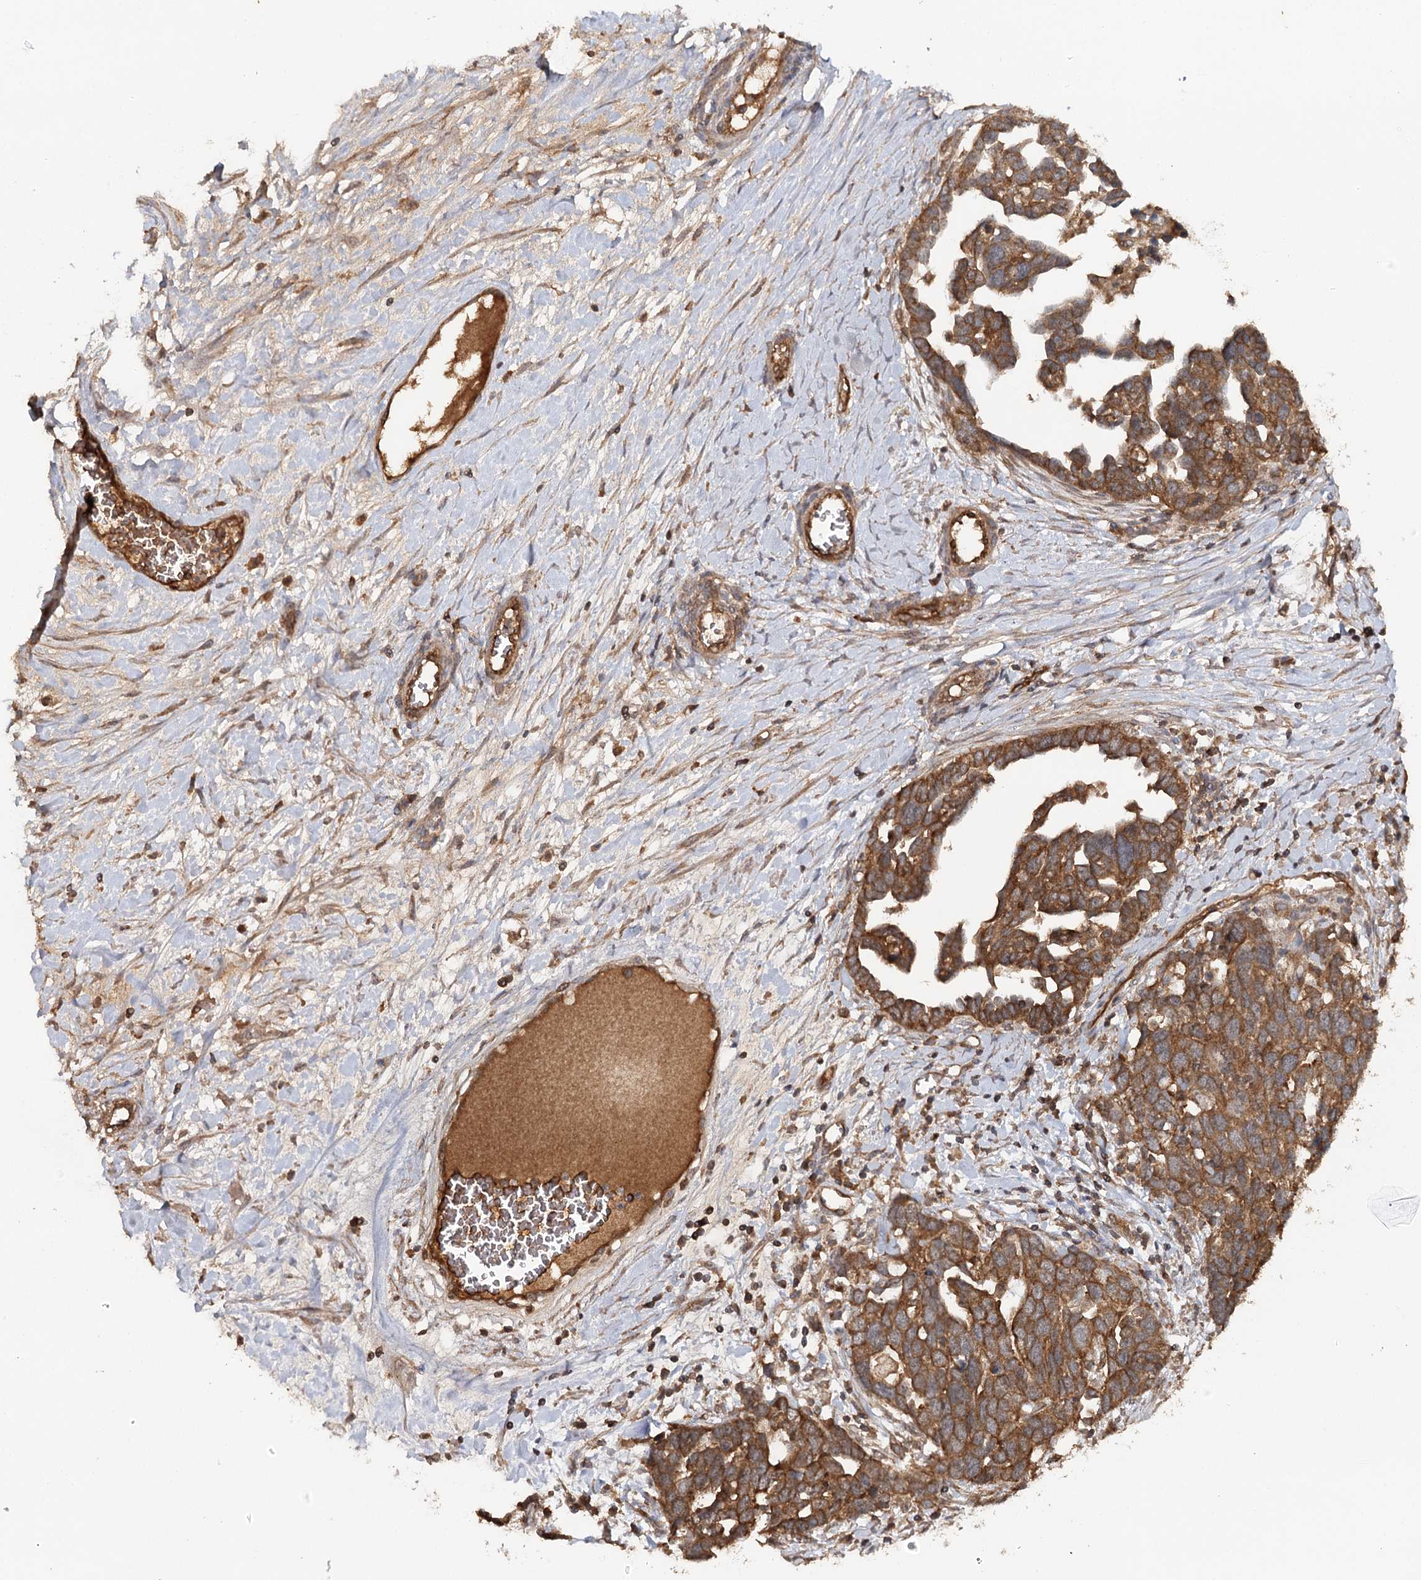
{"staining": {"intensity": "moderate", "quantity": ">75%", "location": "cytoplasmic/membranous"}, "tissue": "ovarian cancer", "cell_type": "Tumor cells", "image_type": "cancer", "snomed": [{"axis": "morphology", "description": "Cystadenocarcinoma, serous, NOS"}, {"axis": "topography", "description": "Ovary"}], "caption": "High-magnification brightfield microscopy of ovarian cancer stained with DAB (brown) and counterstained with hematoxylin (blue). tumor cells exhibit moderate cytoplasmic/membranous staining is appreciated in approximately>75% of cells.", "gene": "BCR", "patient": {"sex": "female", "age": 54}}